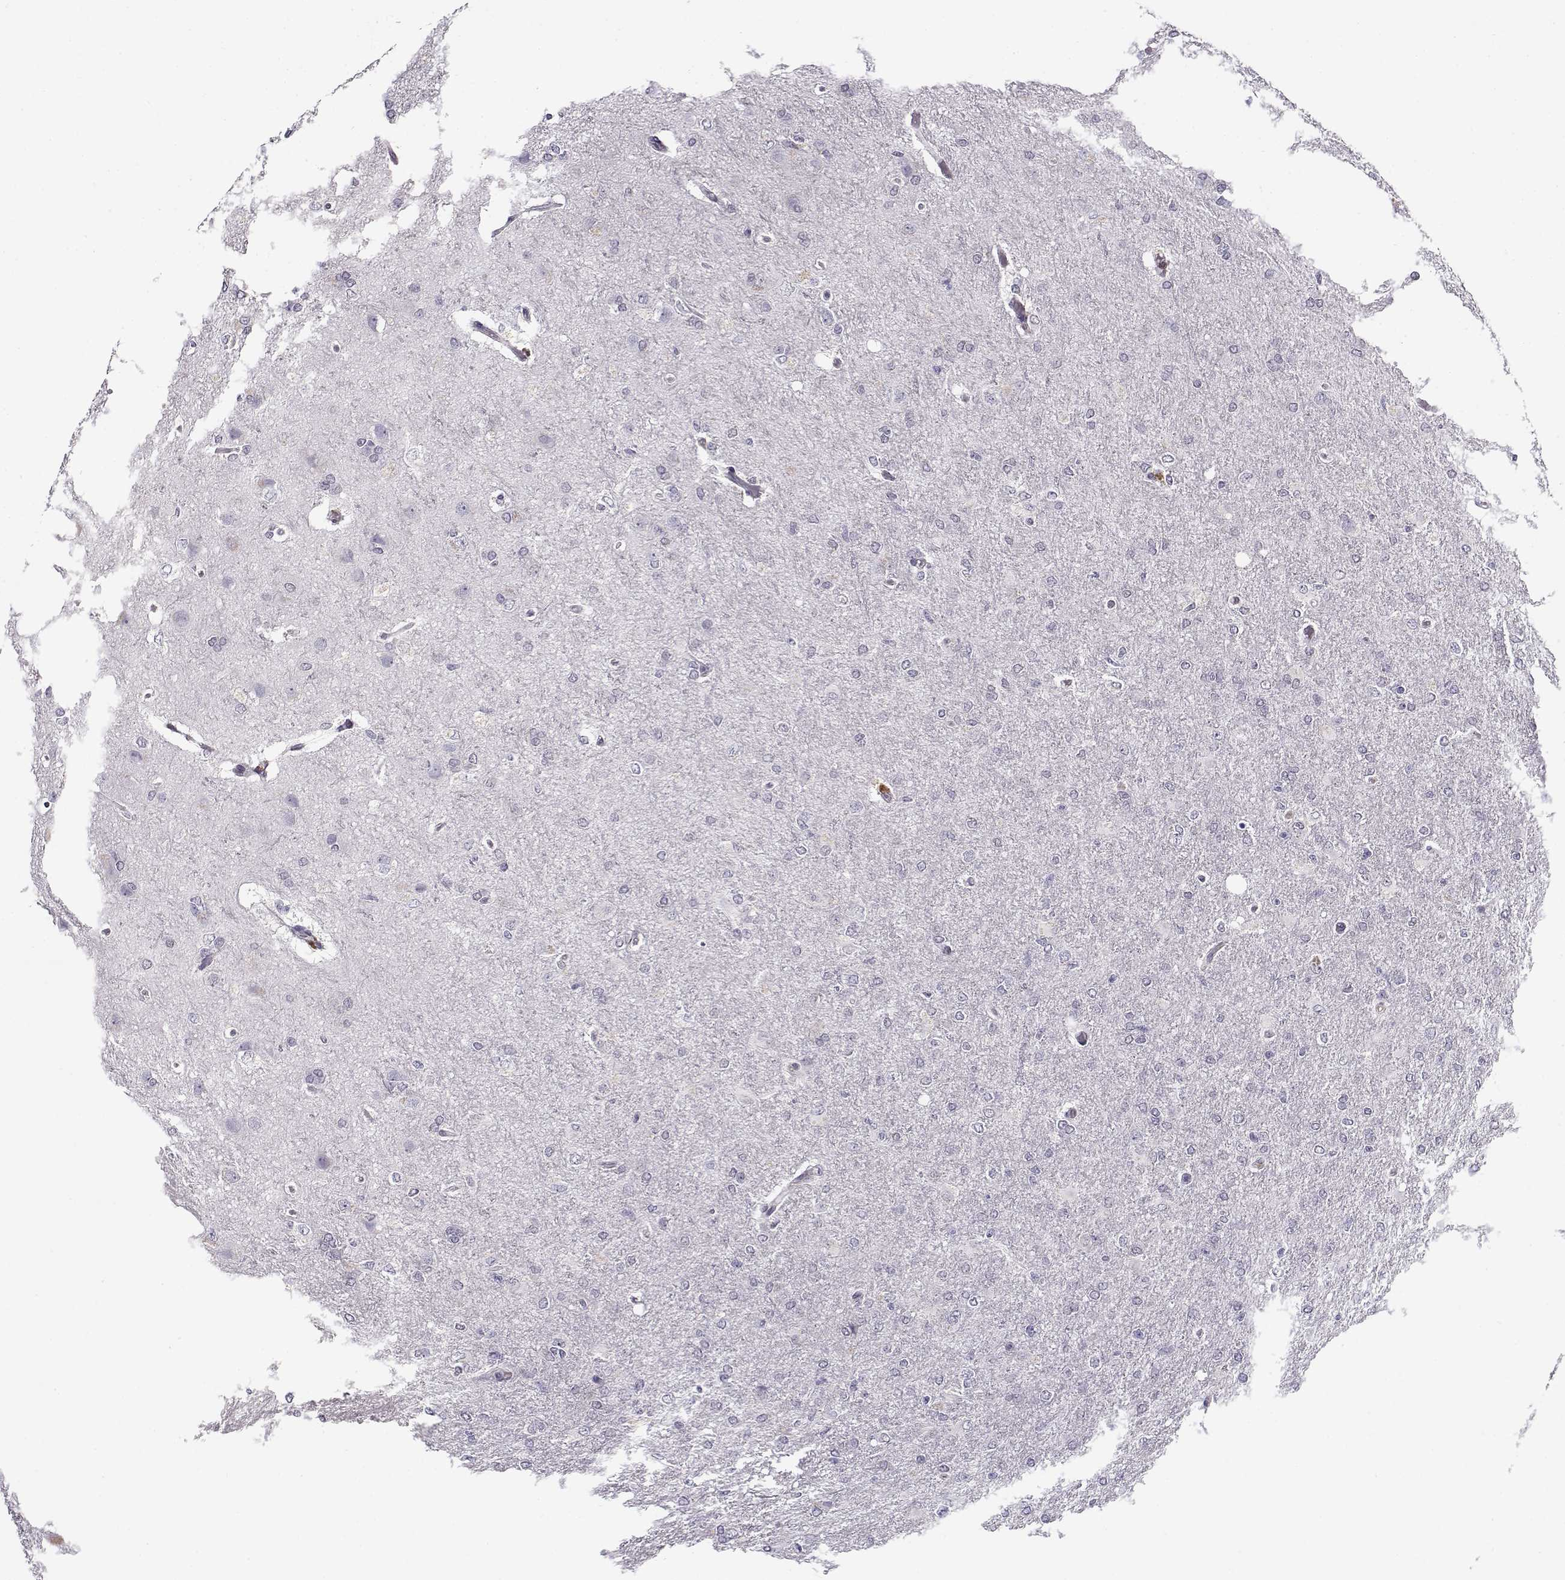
{"staining": {"intensity": "negative", "quantity": "none", "location": "none"}, "tissue": "glioma", "cell_type": "Tumor cells", "image_type": "cancer", "snomed": [{"axis": "morphology", "description": "Glioma, malignant, High grade"}, {"axis": "topography", "description": "Brain"}], "caption": "The image exhibits no significant staining in tumor cells of high-grade glioma (malignant).", "gene": "C16orf86", "patient": {"sex": "male", "age": 68}}